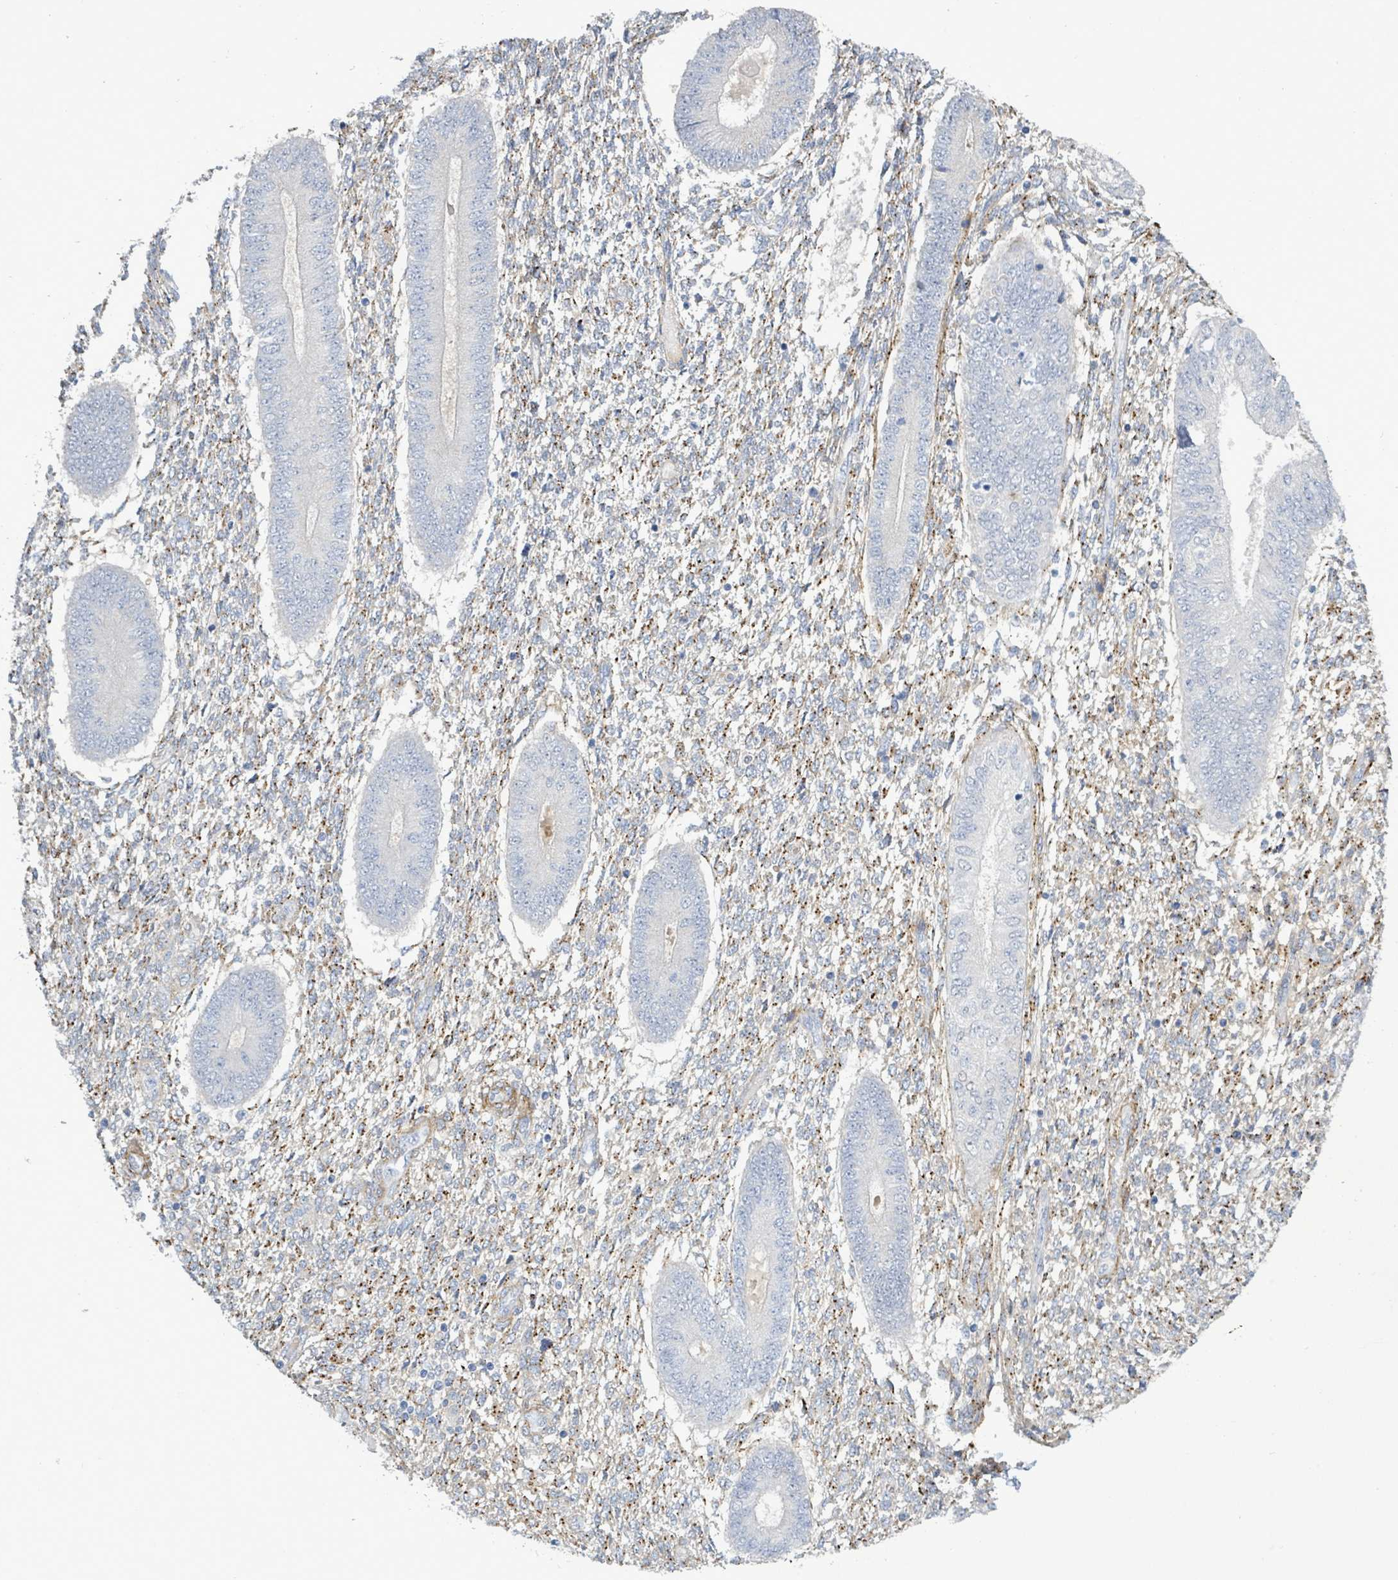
{"staining": {"intensity": "weak", "quantity": "<25%", "location": "cytoplasmic/membranous"}, "tissue": "endometrium", "cell_type": "Cells in endometrial stroma", "image_type": "normal", "snomed": [{"axis": "morphology", "description": "Normal tissue, NOS"}, {"axis": "topography", "description": "Endometrium"}], "caption": "Endometrium stained for a protein using immunohistochemistry demonstrates no expression cells in endometrial stroma.", "gene": "DMRTC1B", "patient": {"sex": "female", "age": 49}}